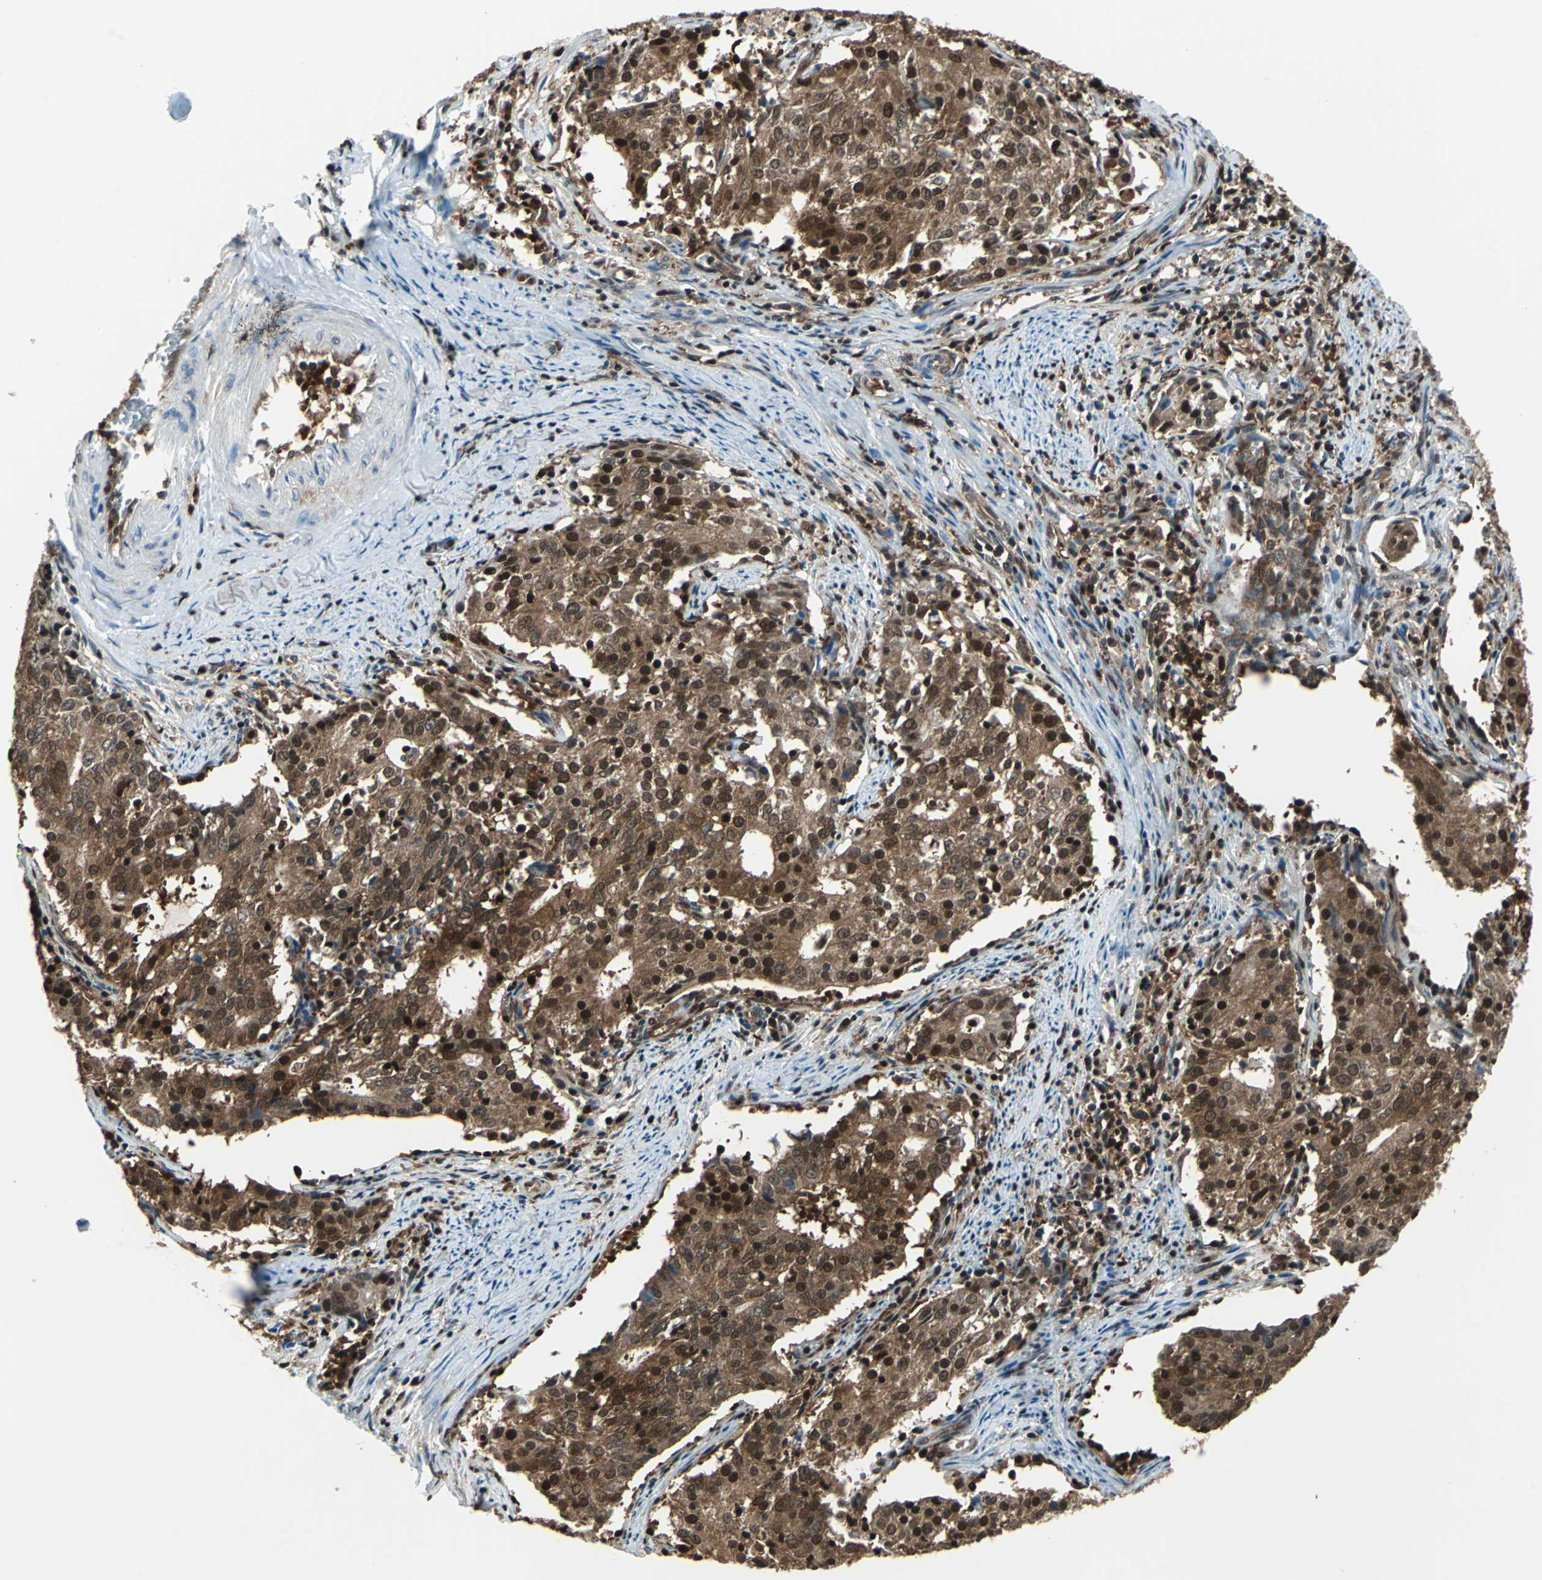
{"staining": {"intensity": "strong", "quantity": ">75%", "location": "cytoplasmic/membranous,nuclear"}, "tissue": "cervical cancer", "cell_type": "Tumor cells", "image_type": "cancer", "snomed": [{"axis": "morphology", "description": "Adenocarcinoma, NOS"}, {"axis": "topography", "description": "Cervix"}], "caption": "This image reveals cervical adenocarcinoma stained with IHC to label a protein in brown. The cytoplasmic/membranous and nuclear of tumor cells show strong positivity for the protein. Nuclei are counter-stained blue.", "gene": "PSME1", "patient": {"sex": "female", "age": 44}}